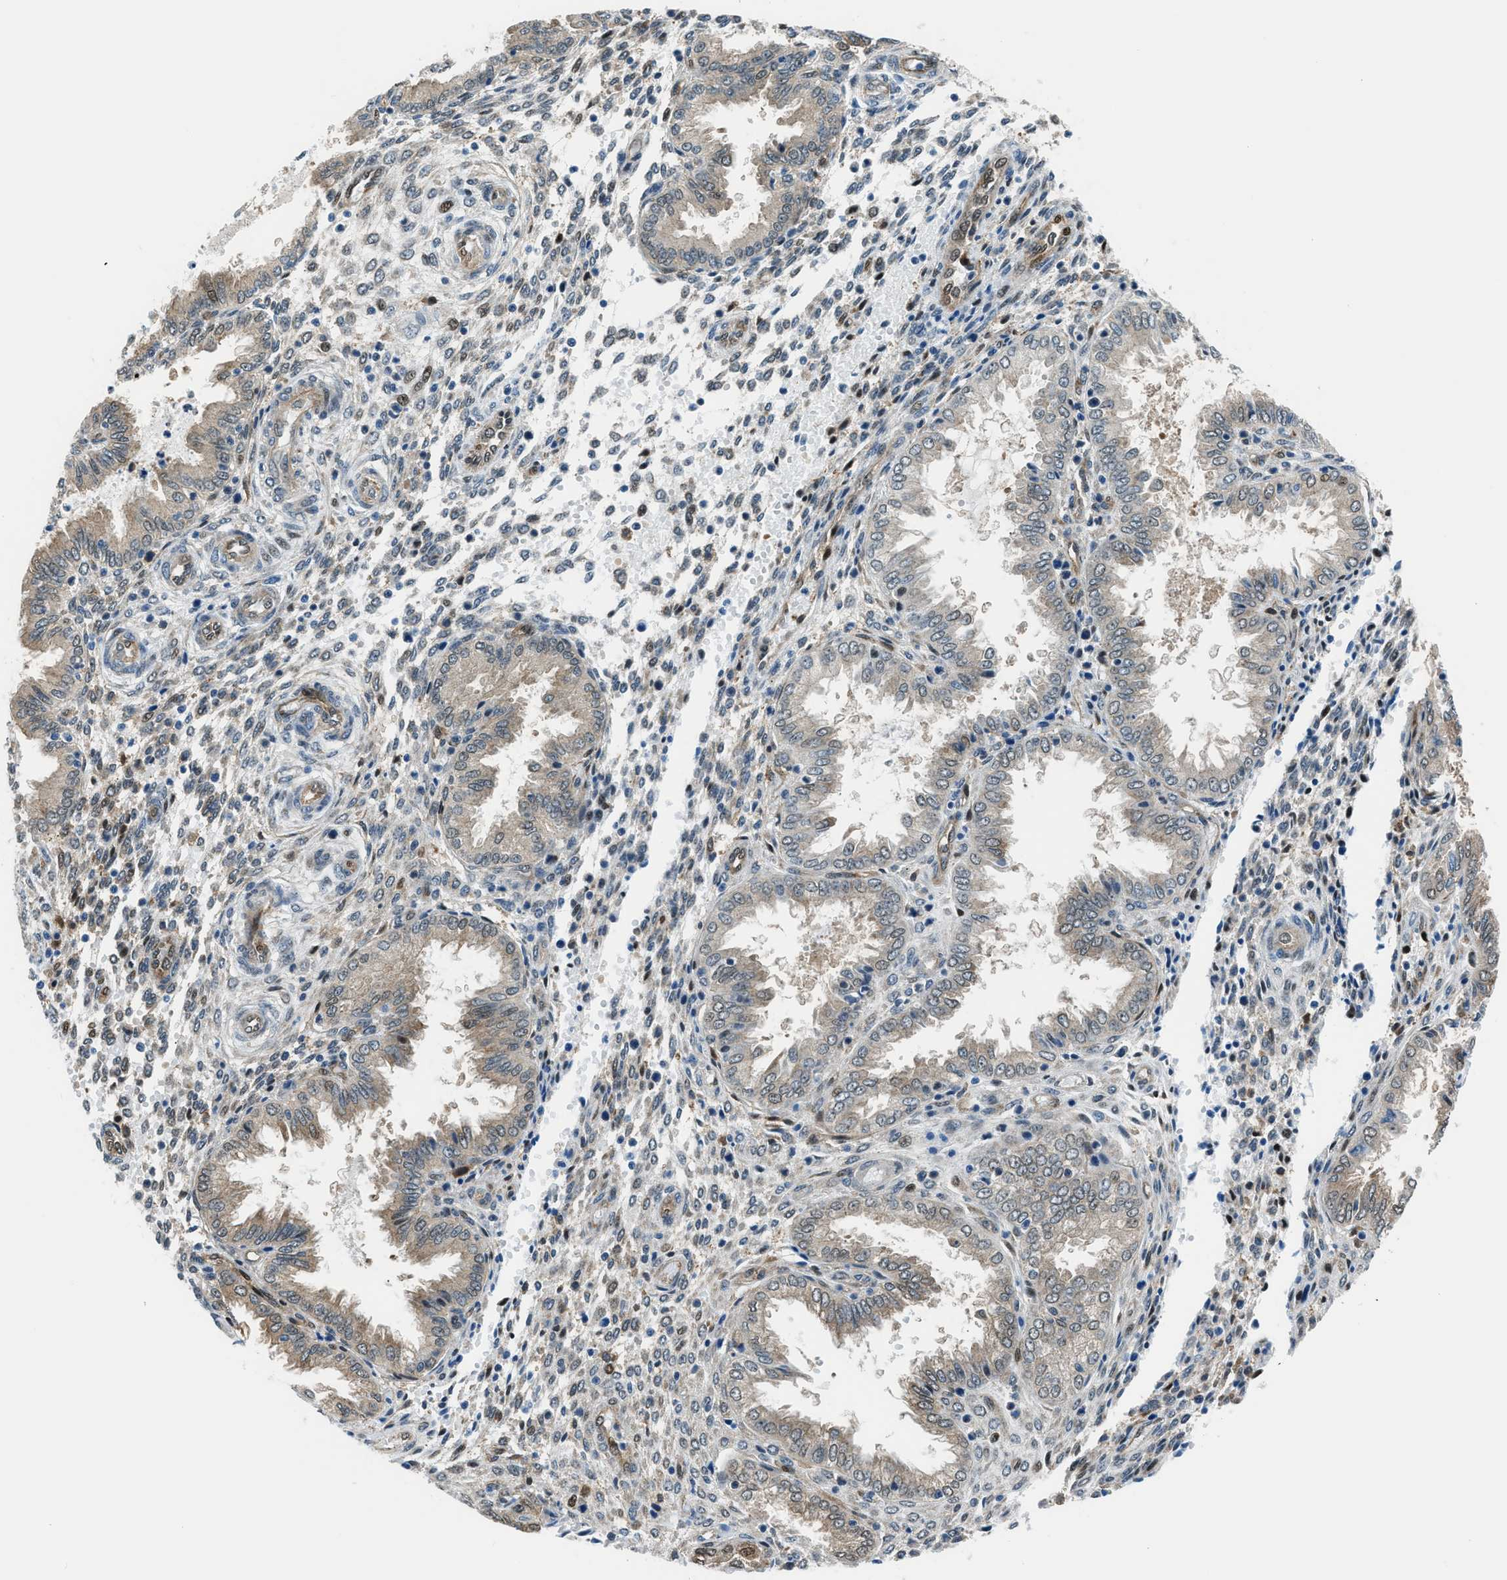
{"staining": {"intensity": "moderate", "quantity": "25%-75%", "location": "nuclear"}, "tissue": "endometrium", "cell_type": "Cells in endometrial stroma", "image_type": "normal", "snomed": [{"axis": "morphology", "description": "Normal tissue, NOS"}, {"axis": "topography", "description": "Endometrium"}], "caption": "Unremarkable endometrium displays moderate nuclear expression in approximately 25%-75% of cells in endometrial stroma, visualized by immunohistochemistry.", "gene": "YWHAE", "patient": {"sex": "female", "age": 33}}